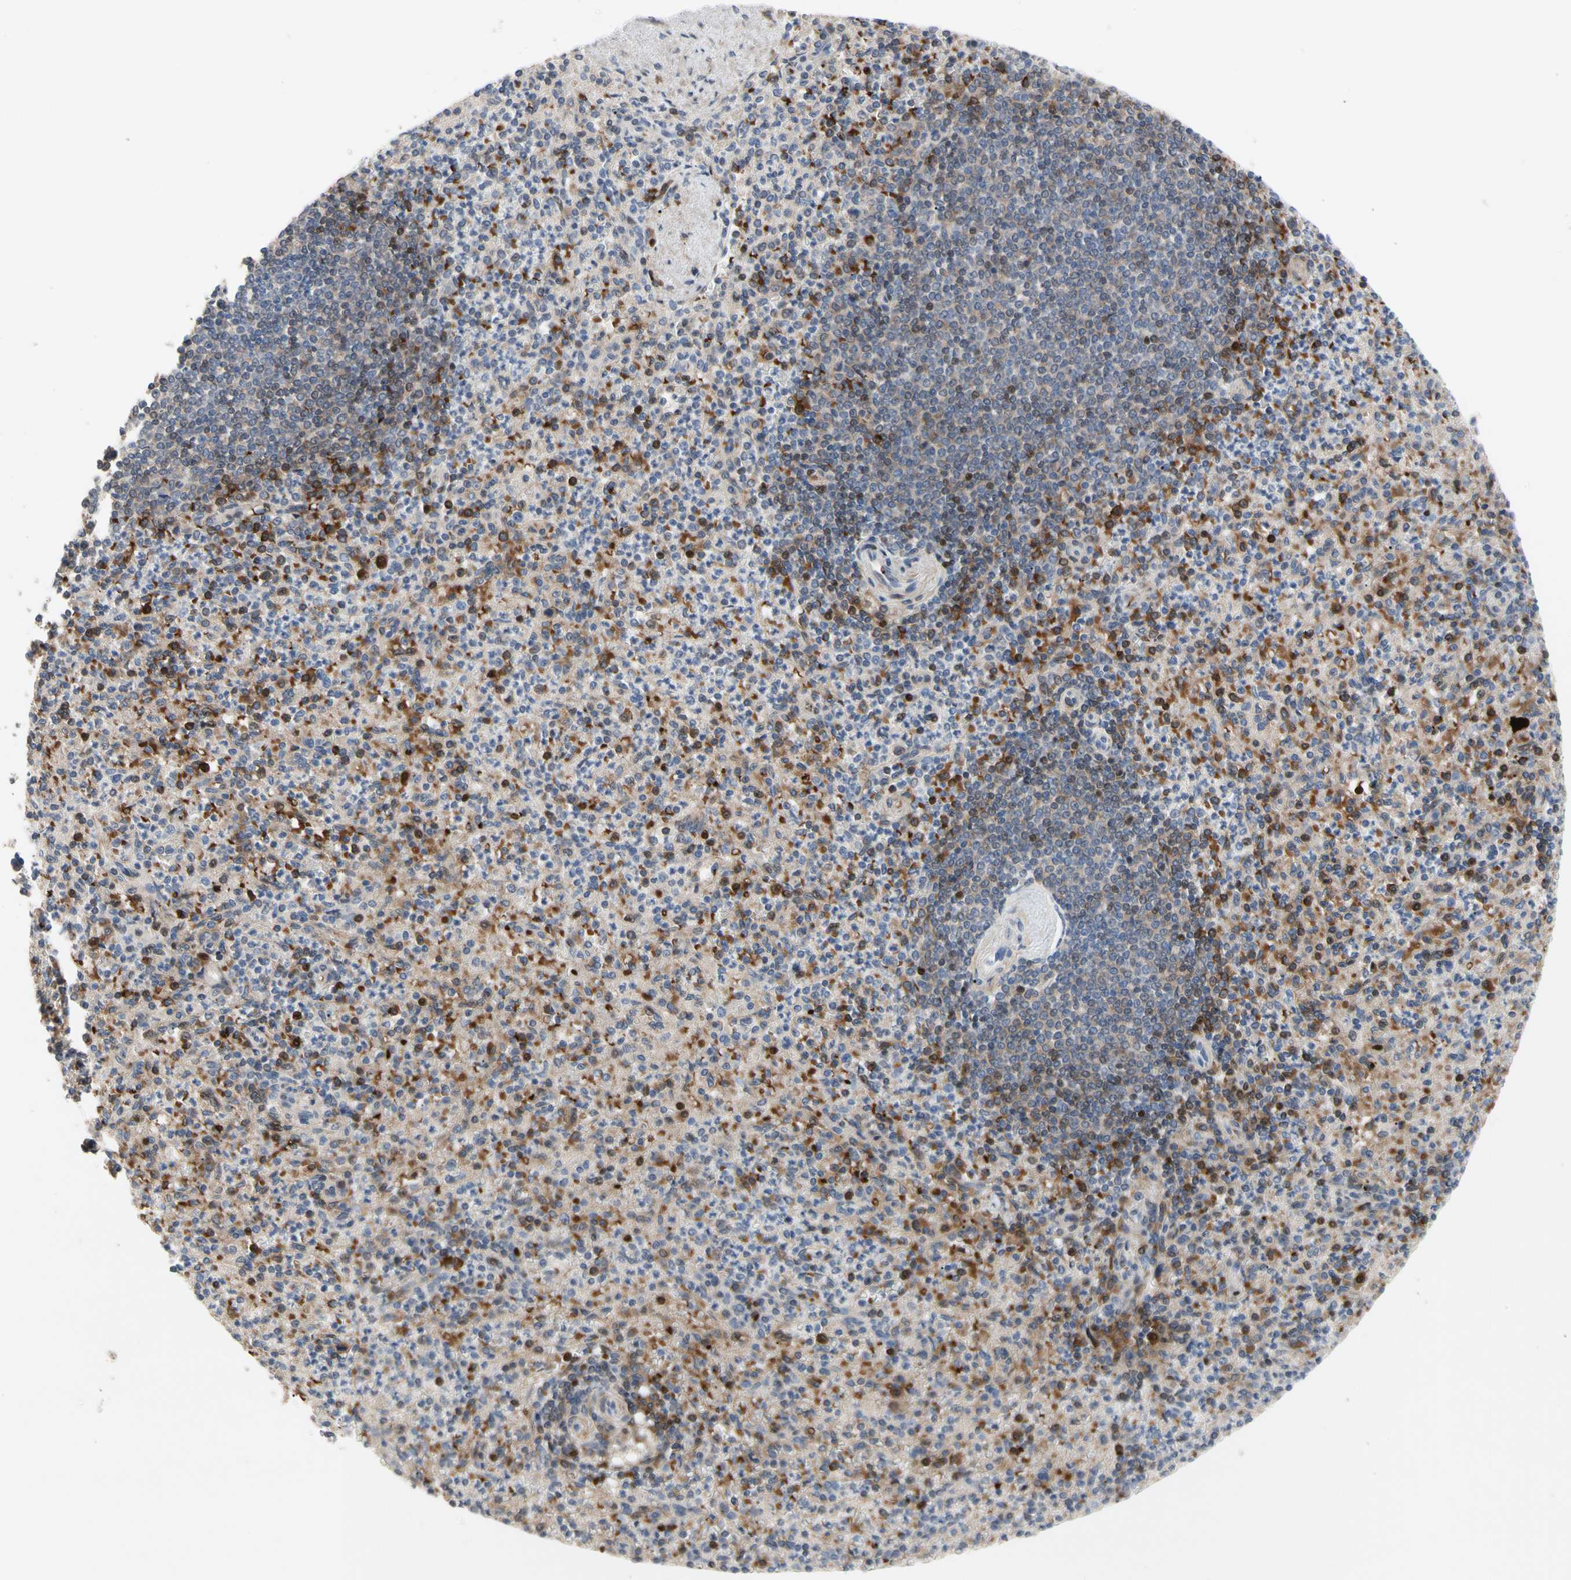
{"staining": {"intensity": "strong", "quantity": "<25%", "location": "cytoplasmic/membranous,nuclear"}, "tissue": "spleen", "cell_type": "Cells in red pulp", "image_type": "normal", "snomed": [{"axis": "morphology", "description": "Normal tissue, NOS"}, {"axis": "topography", "description": "Spleen"}], "caption": "This is a micrograph of immunohistochemistry (IHC) staining of benign spleen, which shows strong expression in the cytoplasmic/membranous,nuclear of cells in red pulp.", "gene": "HMGCR", "patient": {"sex": "female", "age": 74}}